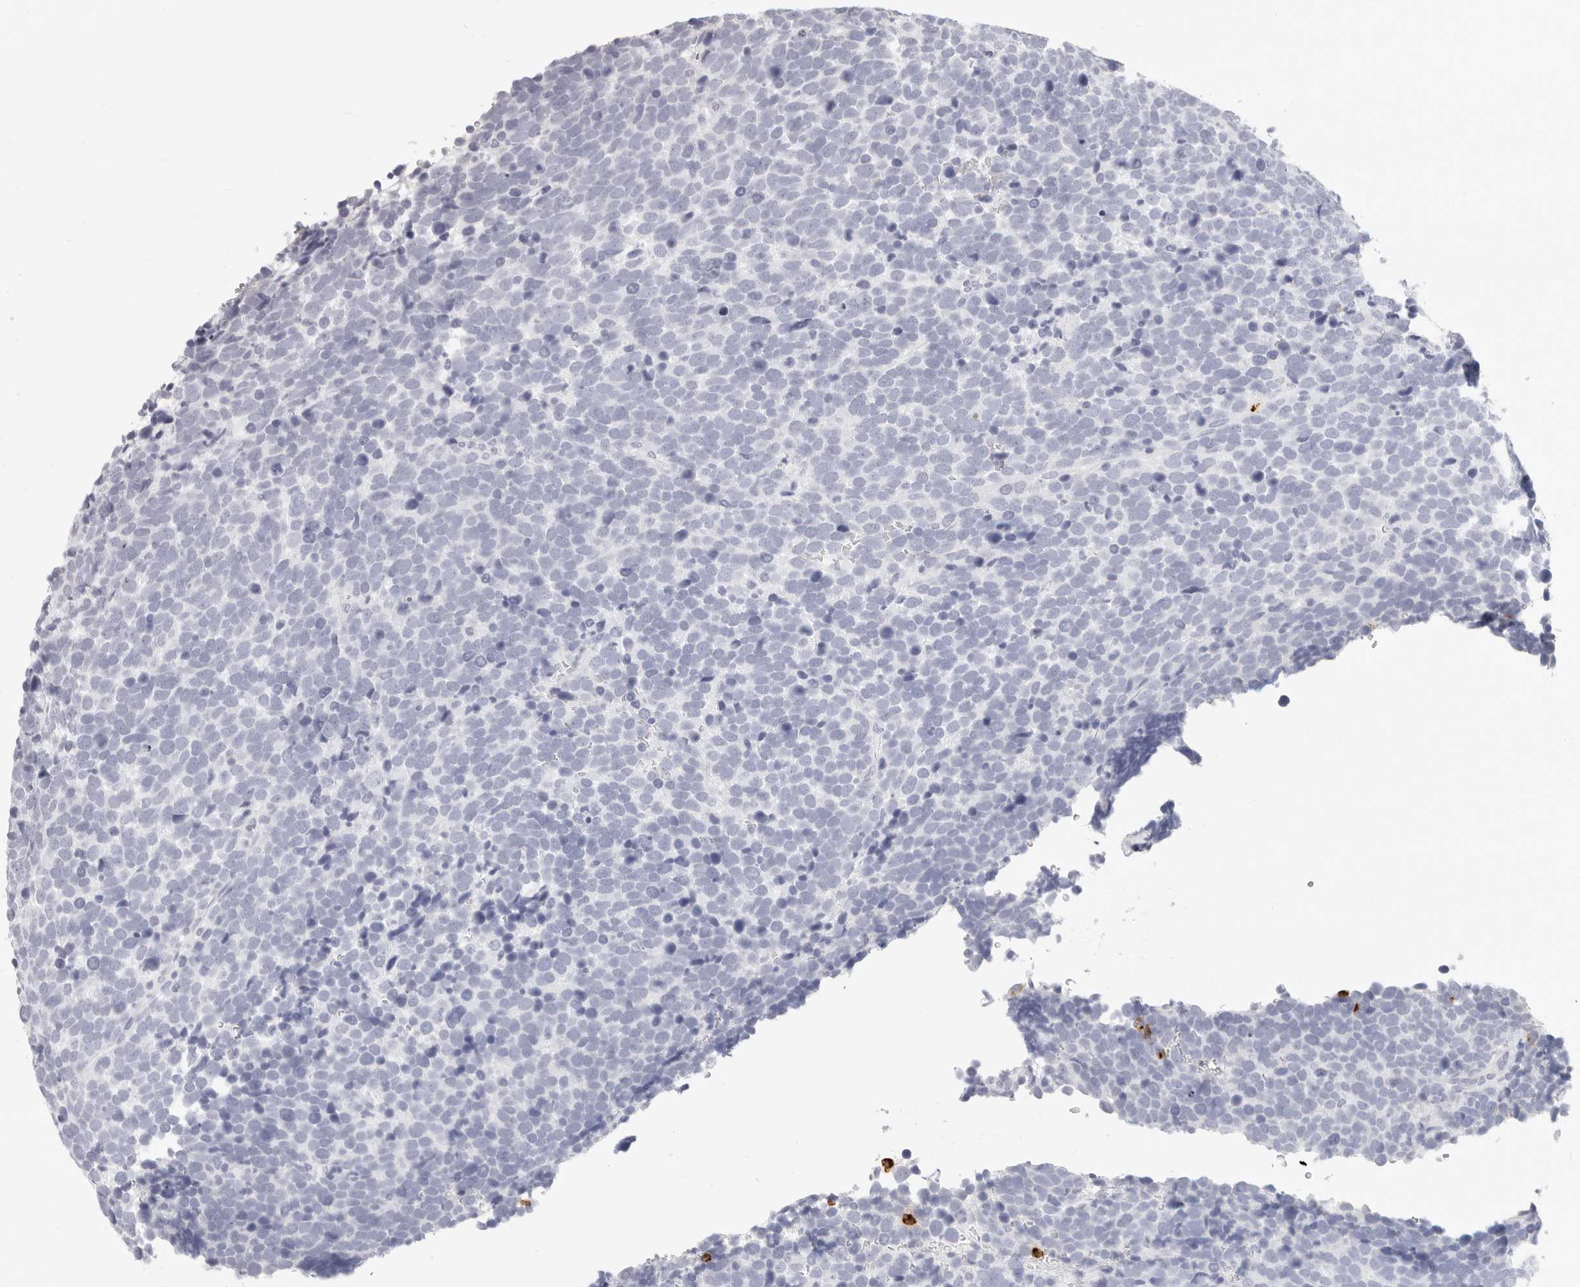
{"staining": {"intensity": "negative", "quantity": "none", "location": "none"}, "tissue": "urothelial cancer", "cell_type": "Tumor cells", "image_type": "cancer", "snomed": [{"axis": "morphology", "description": "Urothelial carcinoma, High grade"}, {"axis": "topography", "description": "Urinary bladder"}], "caption": "High power microscopy photomicrograph of an IHC photomicrograph of urothelial cancer, revealing no significant positivity in tumor cells.", "gene": "CAMP", "patient": {"sex": "female", "age": 82}}